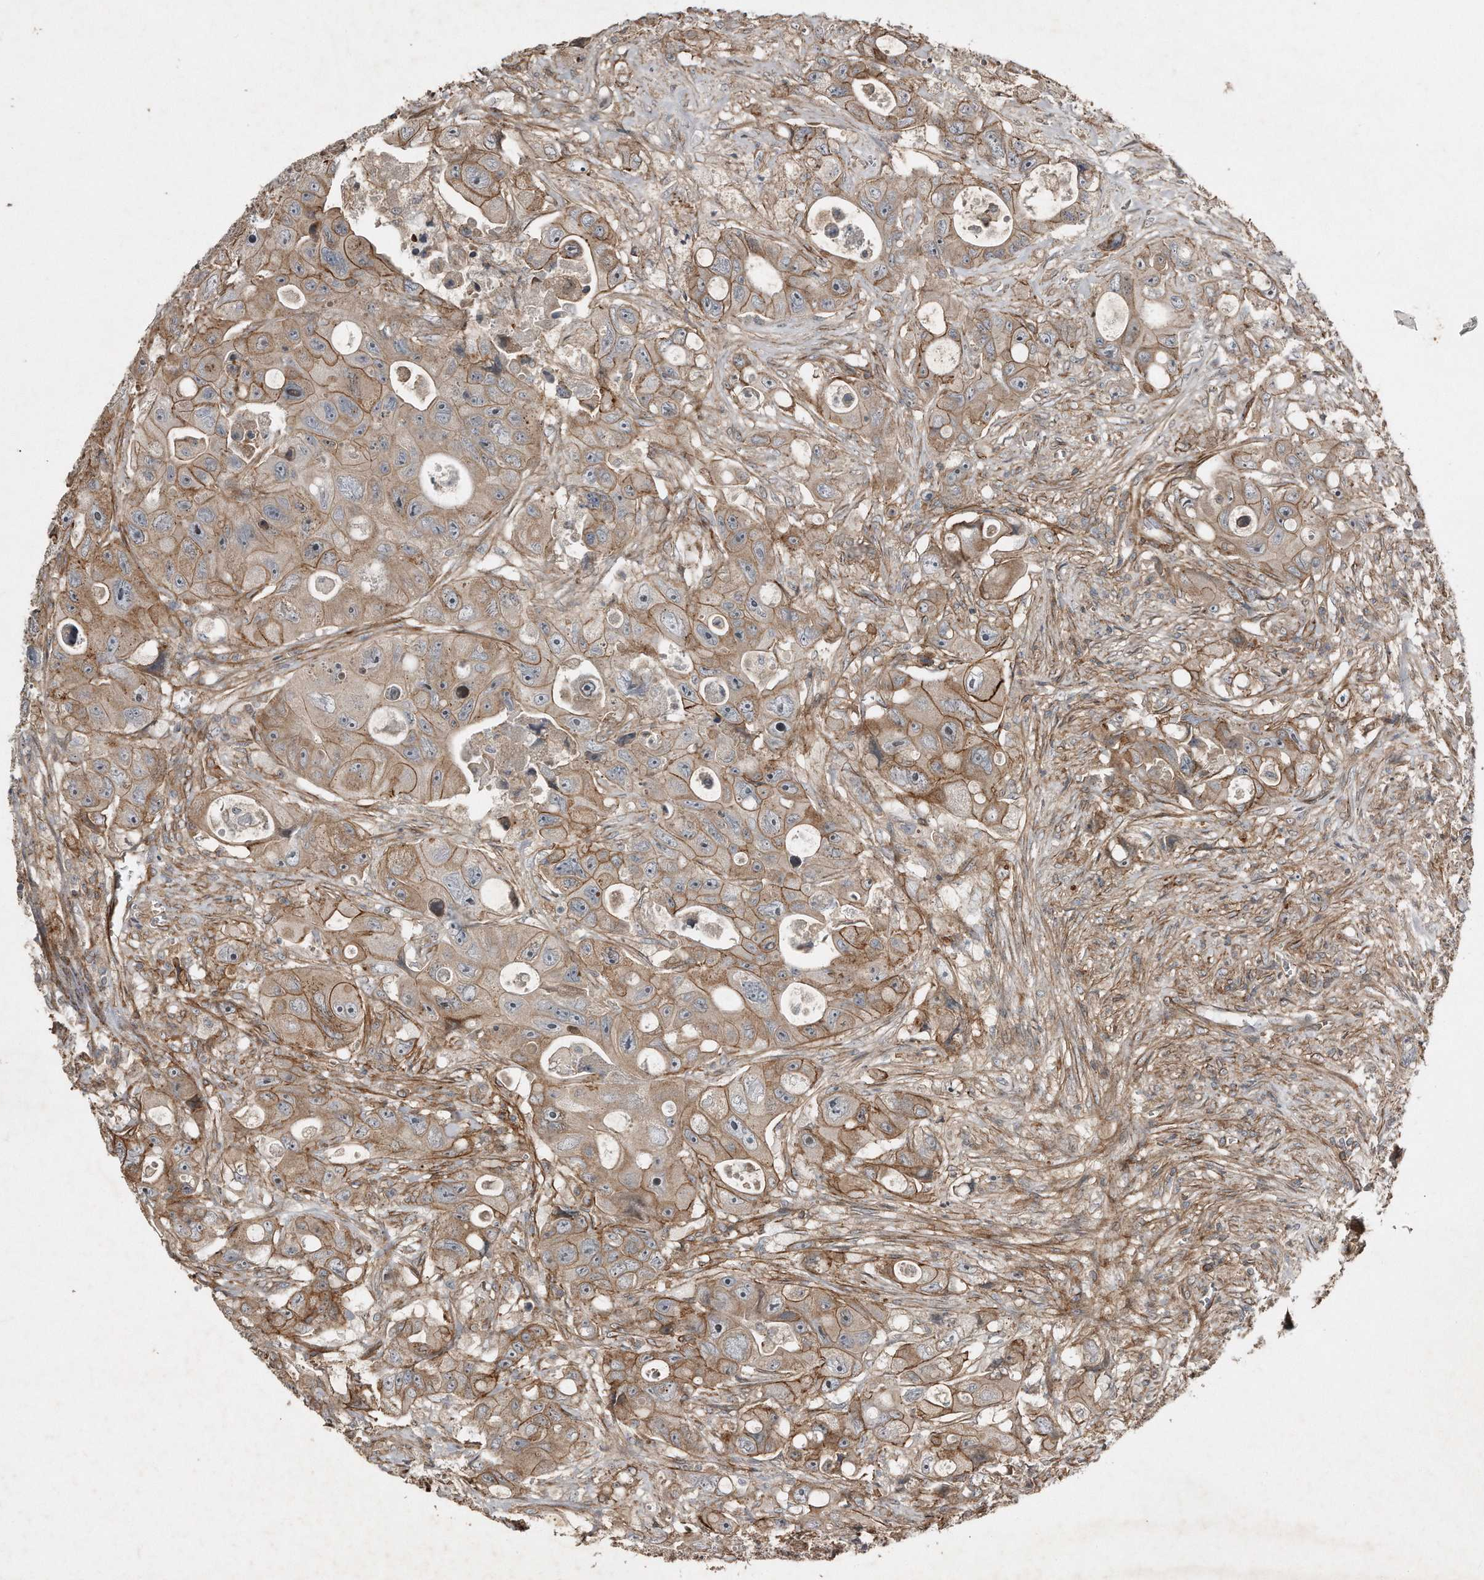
{"staining": {"intensity": "moderate", "quantity": ">75%", "location": "cytoplasmic/membranous"}, "tissue": "colorectal cancer", "cell_type": "Tumor cells", "image_type": "cancer", "snomed": [{"axis": "morphology", "description": "Adenocarcinoma, NOS"}, {"axis": "topography", "description": "Colon"}], "caption": "A brown stain highlights moderate cytoplasmic/membranous staining of a protein in human colorectal cancer tumor cells.", "gene": "SNAP47", "patient": {"sex": "female", "age": 46}}